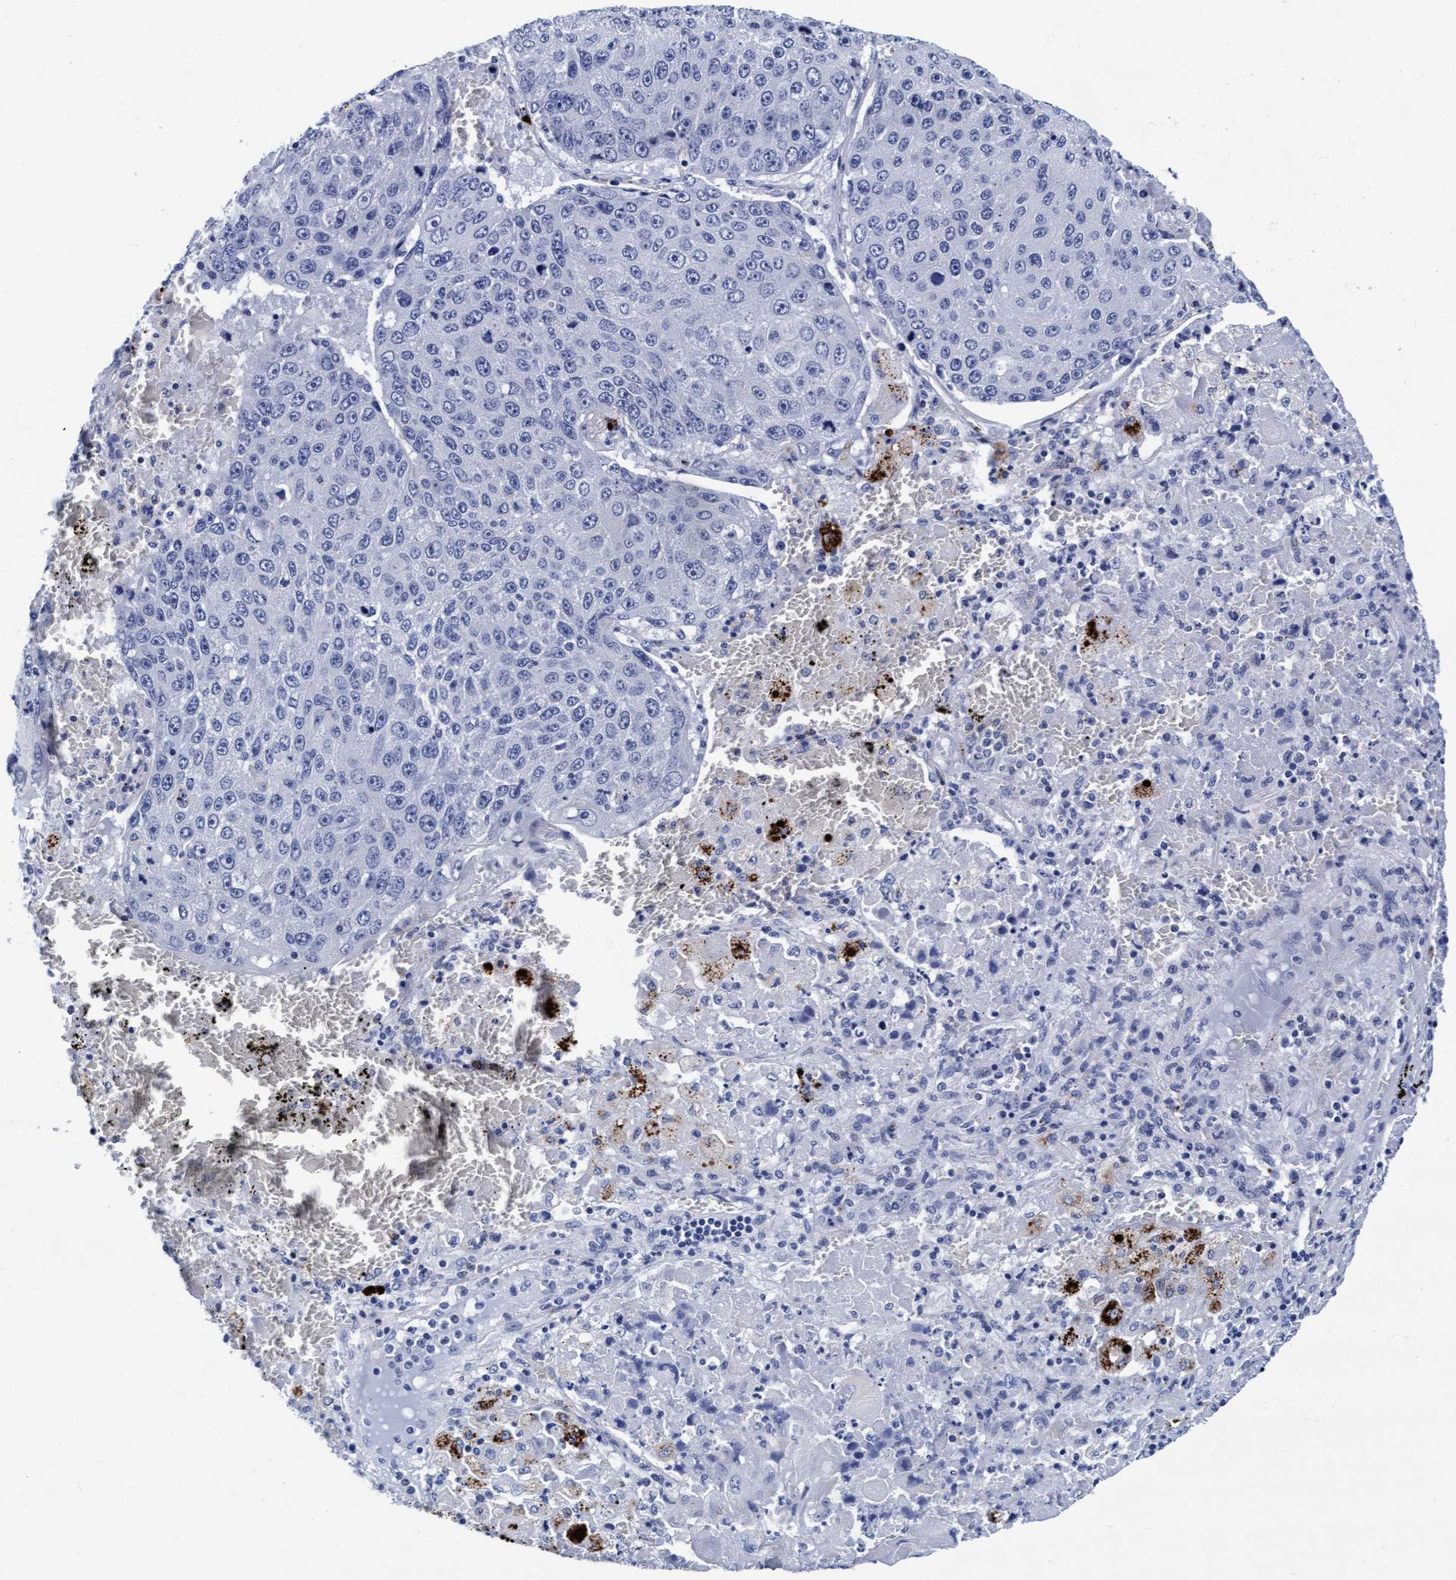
{"staining": {"intensity": "negative", "quantity": "none", "location": "none"}, "tissue": "lung cancer", "cell_type": "Tumor cells", "image_type": "cancer", "snomed": [{"axis": "morphology", "description": "Squamous cell carcinoma, NOS"}, {"axis": "topography", "description": "Lung"}], "caption": "An immunohistochemistry photomicrograph of lung squamous cell carcinoma is shown. There is no staining in tumor cells of lung squamous cell carcinoma.", "gene": "ARSG", "patient": {"sex": "male", "age": 61}}